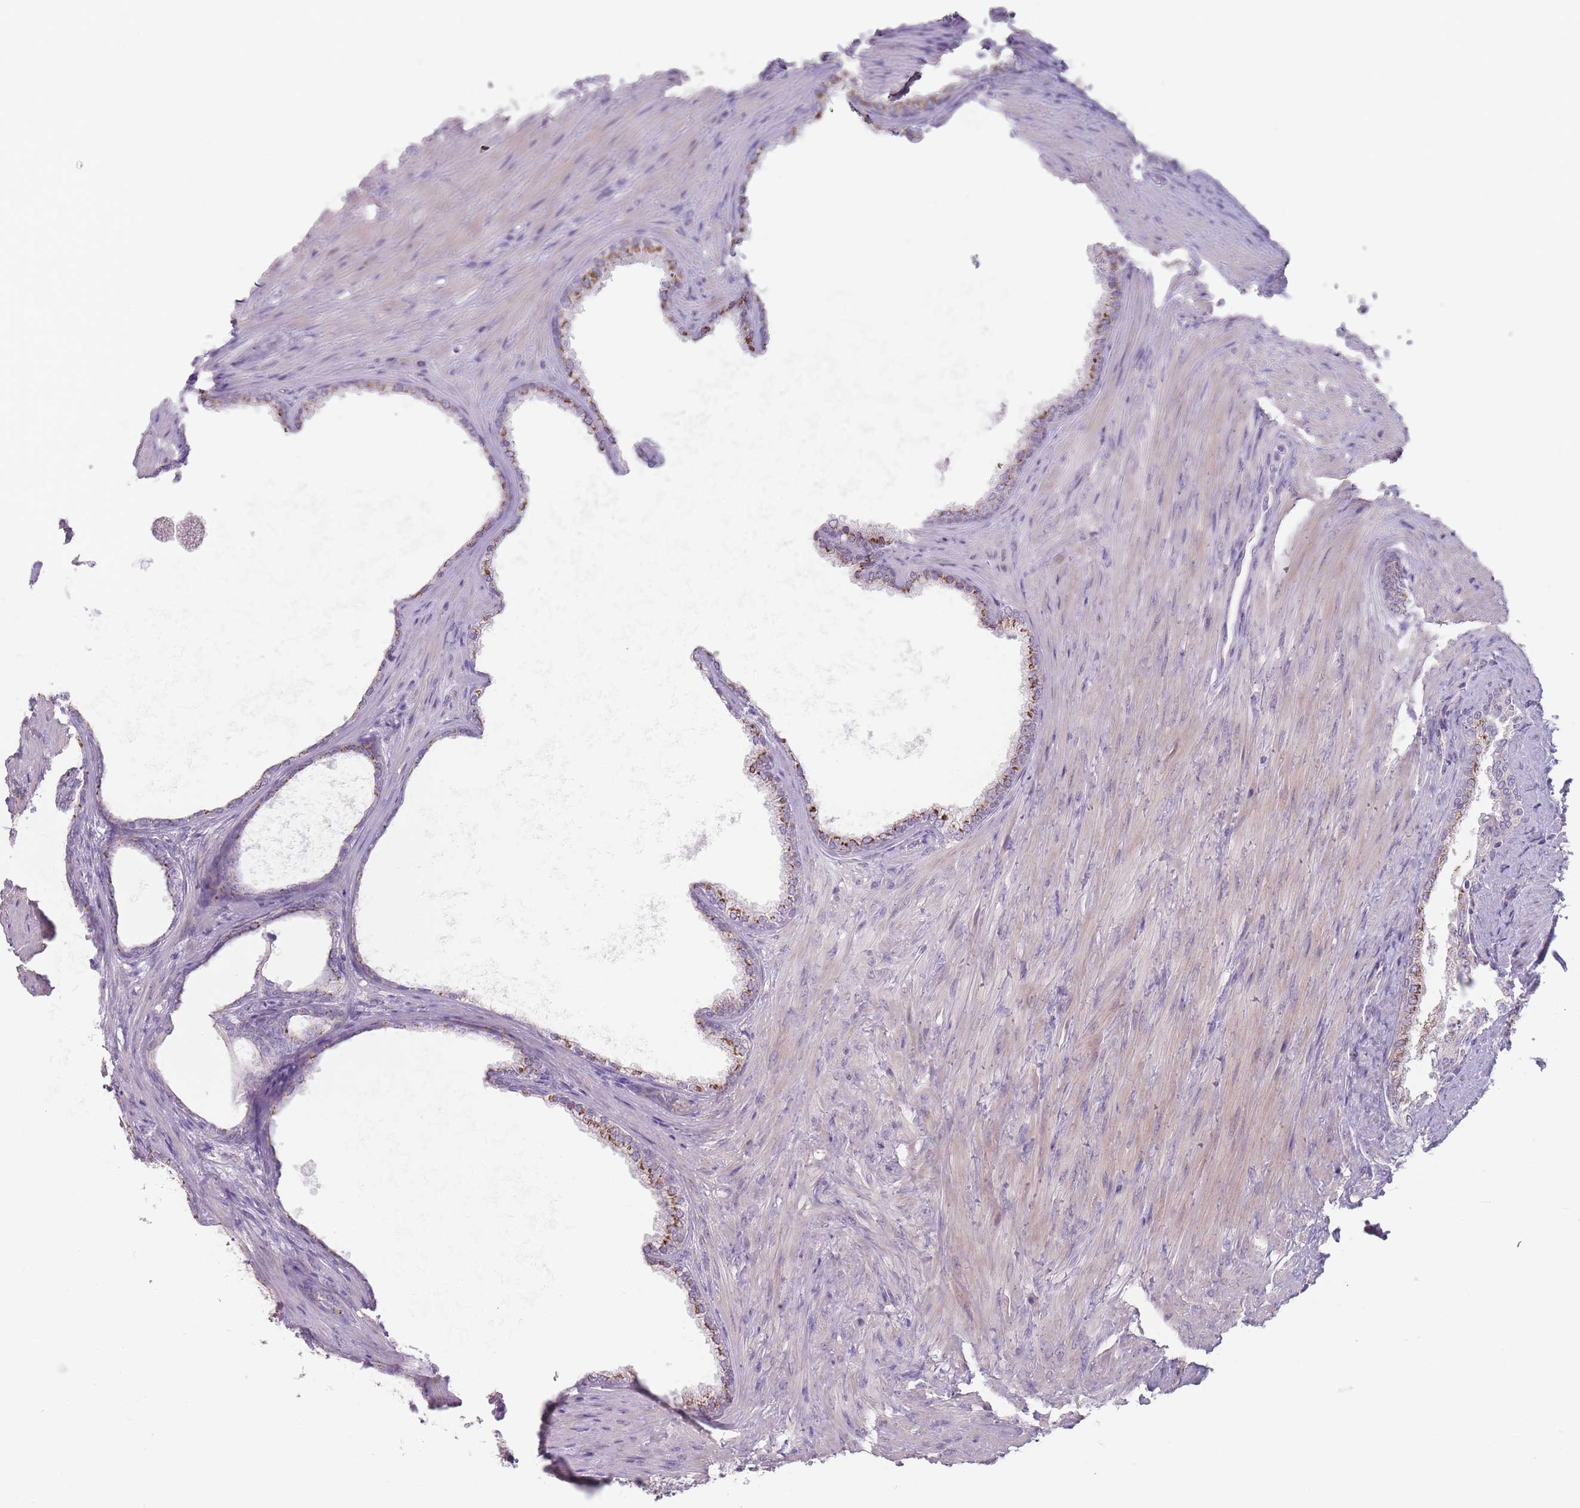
{"staining": {"intensity": "strong", "quantity": "25%-75%", "location": "cytoplasmic/membranous"}, "tissue": "prostate", "cell_type": "Glandular cells", "image_type": "normal", "snomed": [{"axis": "morphology", "description": "Normal tissue, NOS"}, {"axis": "topography", "description": "Prostate"}], "caption": "A high amount of strong cytoplasmic/membranous expression is identified in approximately 25%-75% of glandular cells in unremarkable prostate.", "gene": "AKAIN1", "patient": {"sex": "male", "age": 76}}